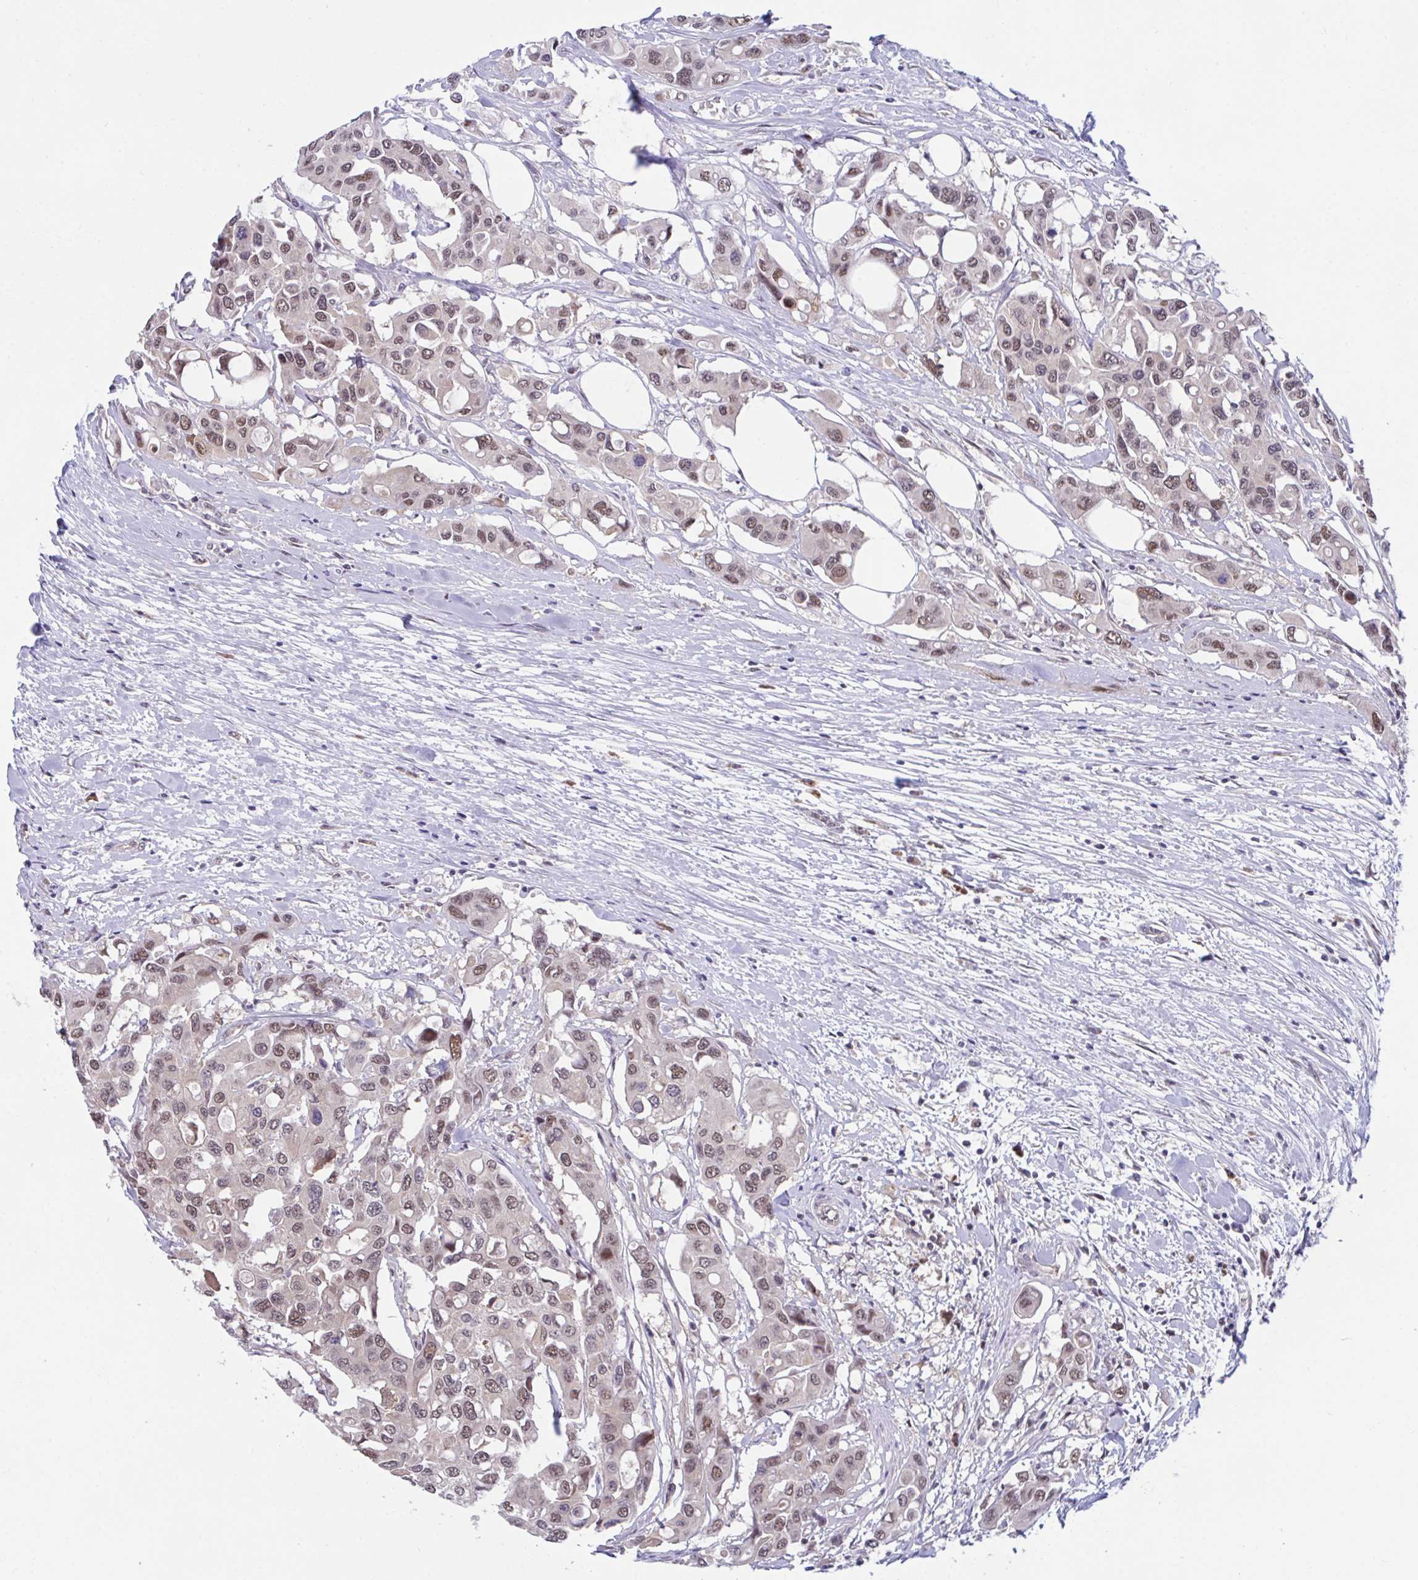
{"staining": {"intensity": "moderate", "quantity": ">75%", "location": "nuclear"}, "tissue": "colorectal cancer", "cell_type": "Tumor cells", "image_type": "cancer", "snomed": [{"axis": "morphology", "description": "Adenocarcinoma, NOS"}, {"axis": "topography", "description": "Colon"}], "caption": "Immunohistochemical staining of human colorectal cancer displays medium levels of moderate nuclear protein positivity in about >75% of tumor cells.", "gene": "ZNF444", "patient": {"sex": "male", "age": 77}}